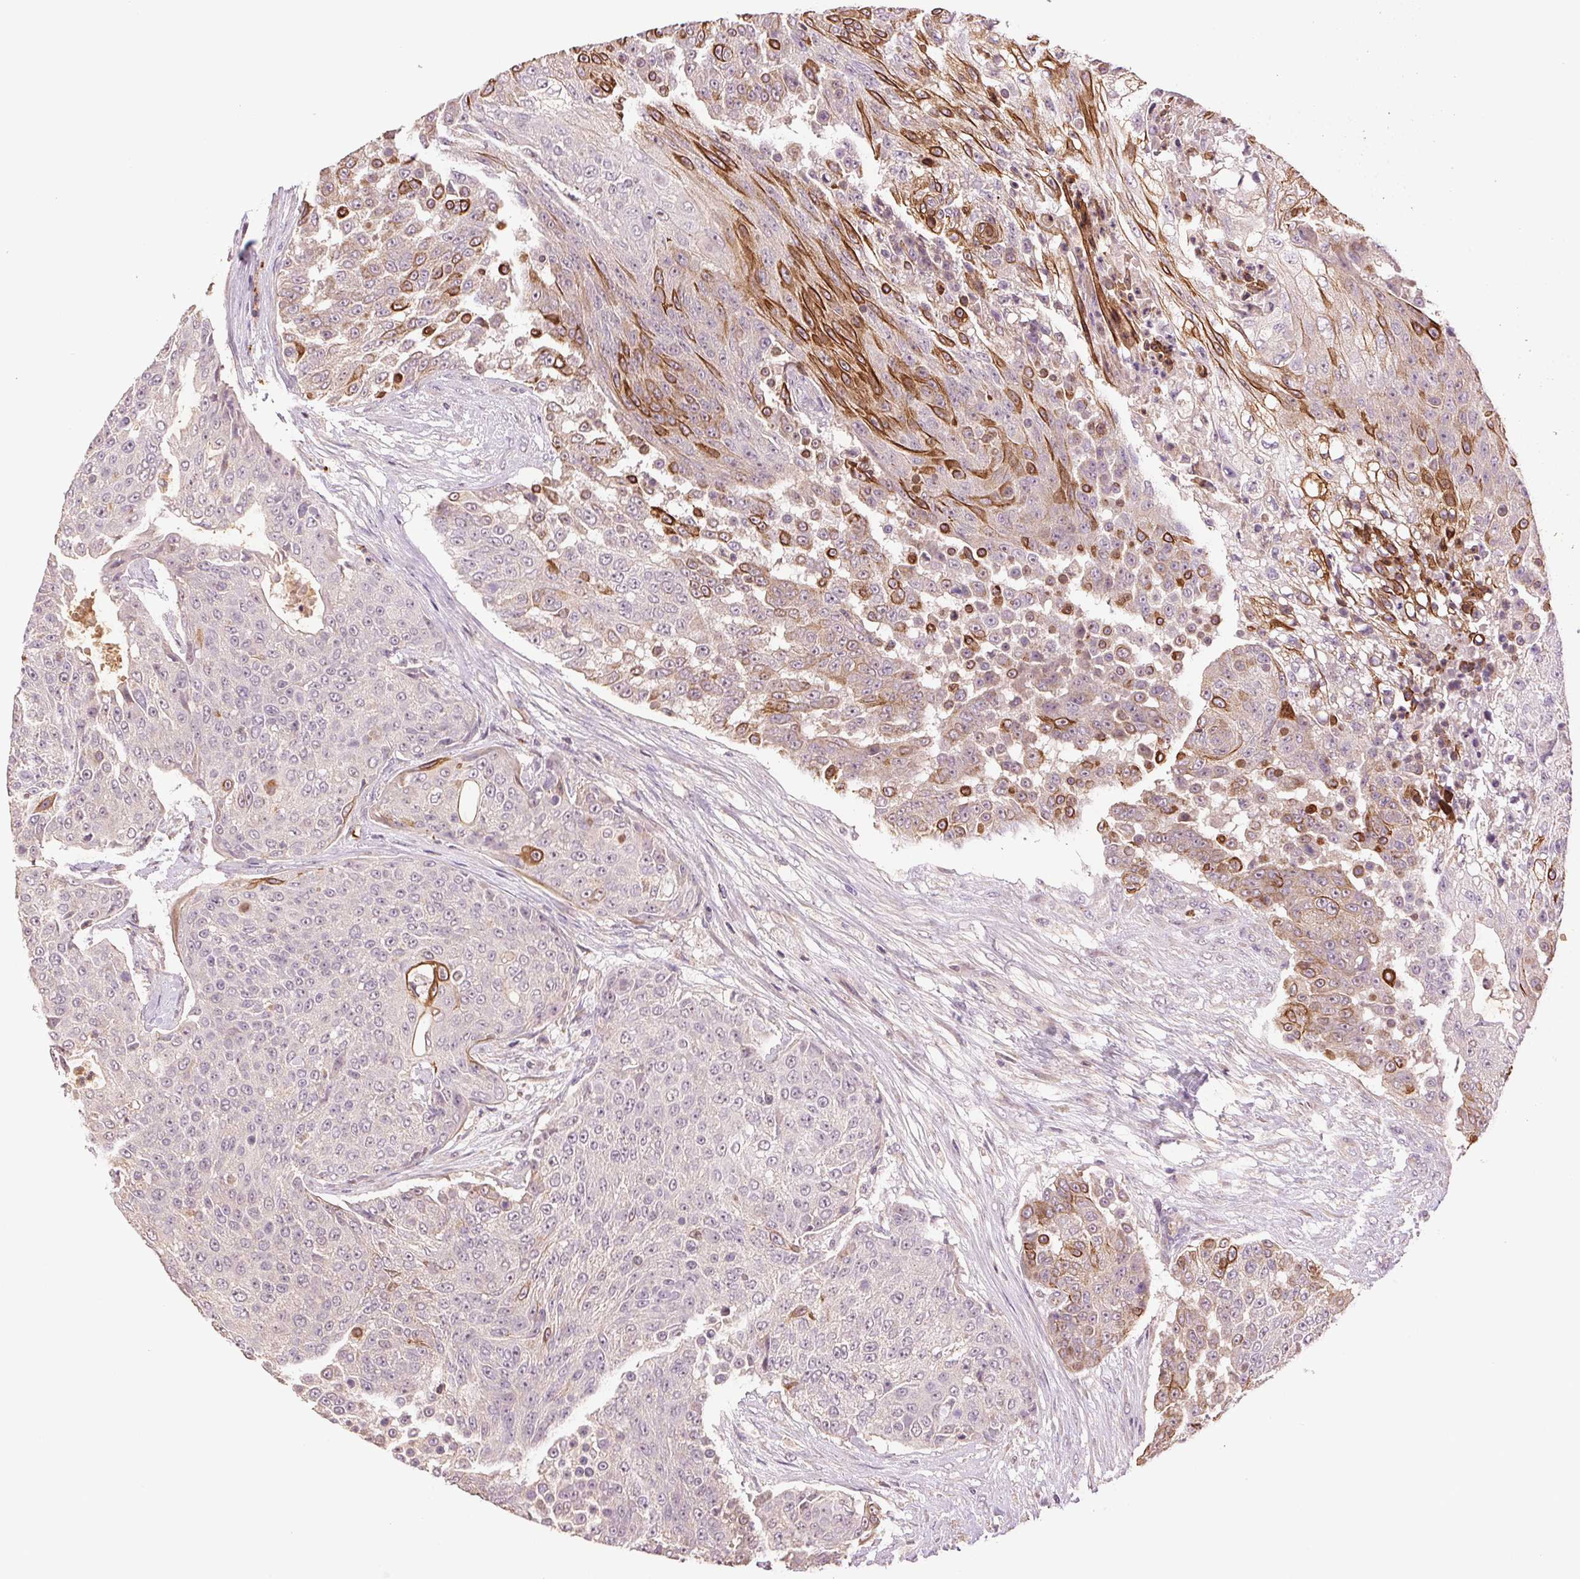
{"staining": {"intensity": "strong", "quantity": "<25%", "location": "cytoplasmic/membranous"}, "tissue": "urothelial cancer", "cell_type": "Tumor cells", "image_type": "cancer", "snomed": [{"axis": "morphology", "description": "Urothelial carcinoma, High grade"}, {"axis": "topography", "description": "Urinary bladder"}], "caption": "Protein expression analysis of human urothelial cancer reveals strong cytoplasmic/membranous positivity in approximately <25% of tumor cells.", "gene": "TMEM253", "patient": {"sex": "female", "age": 63}}